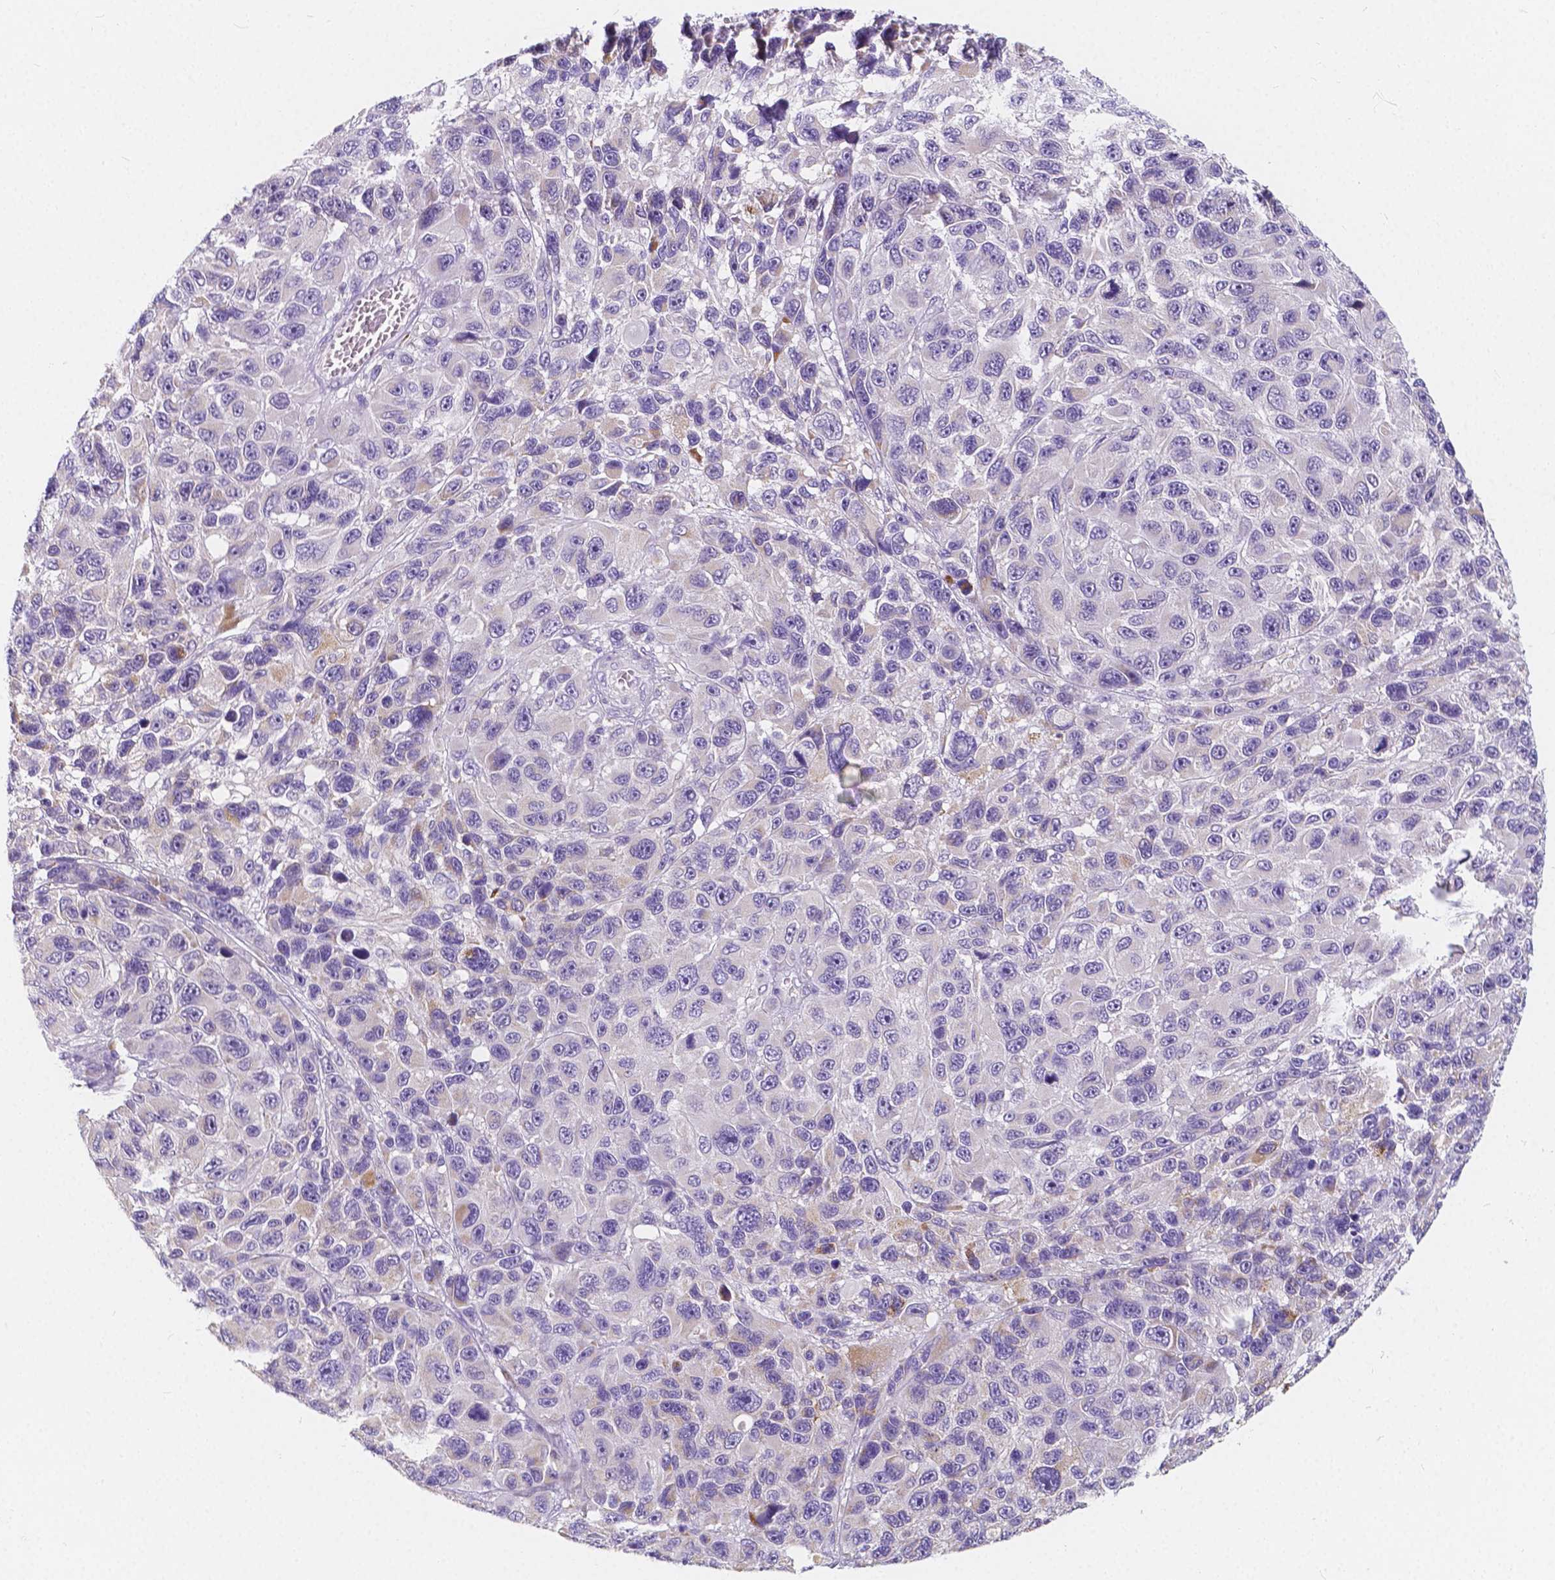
{"staining": {"intensity": "negative", "quantity": "none", "location": "none"}, "tissue": "melanoma", "cell_type": "Tumor cells", "image_type": "cancer", "snomed": [{"axis": "morphology", "description": "Malignant melanoma, NOS"}, {"axis": "topography", "description": "Skin"}], "caption": "IHC image of neoplastic tissue: melanoma stained with DAB reveals no significant protein positivity in tumor cells. (Stains: DAB immunohistochemistry (IHC) with hematoxylin counter stain, Microscopy: brightfield microscopy at high magnification).", "gene": "RNF186", "patient": {"sex": "male", "age": 53}}